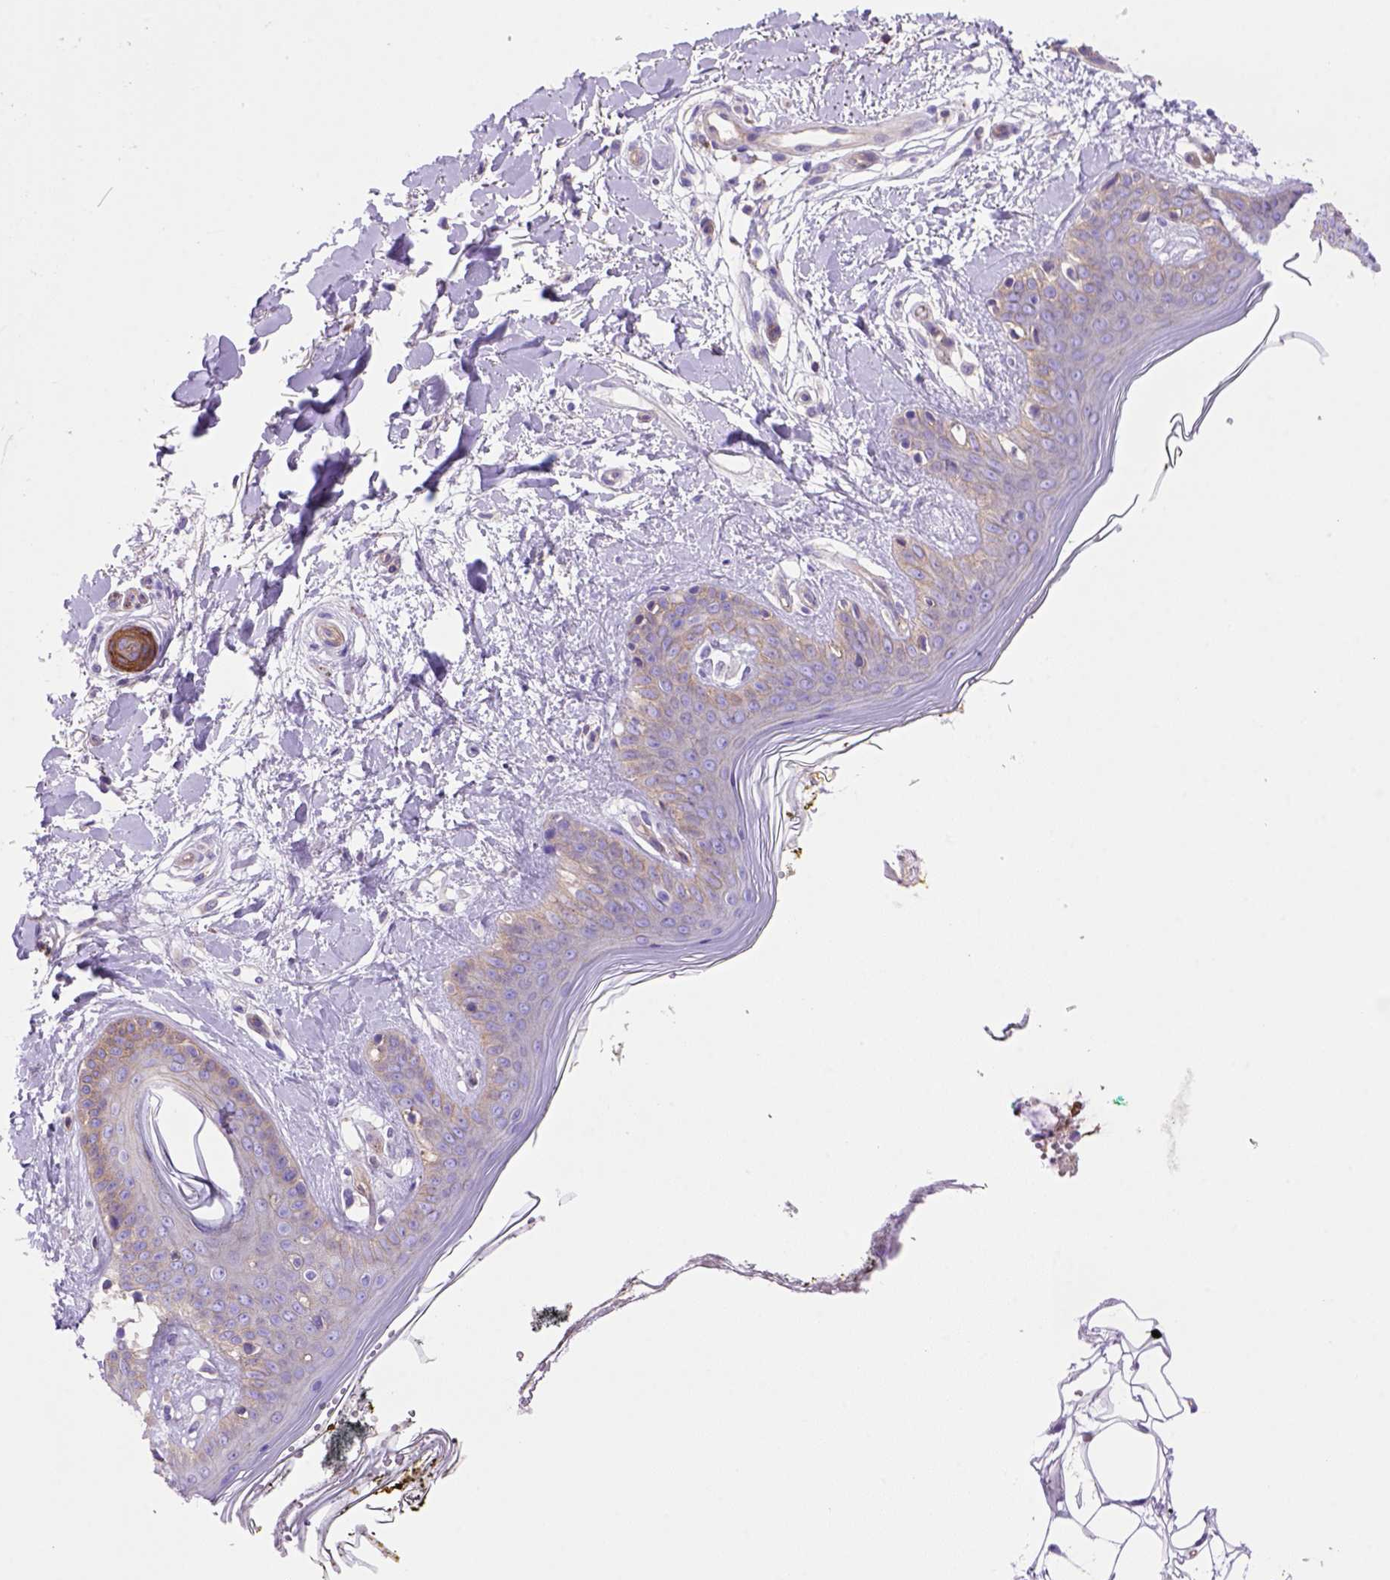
{"staining": {"intensity": "negative", "quantity": "none", "location": "none"}, "tissue": "skin", "cell_type": "Fibroblasts", "image_type": "normal", "snomed": [{"axis": "morphology", "description": "Normal tissue, NOS"}, {"axis": "topography", "description": "Skin"}], "caption": "Fibroblasts show no significant protein staining in normal skin. (DAB (3,3'-diaminobenzidine) immunohistochemistry visualized using brightfield microscopy, high magnification).", "gene": "PEX12", "patient": {"sex": "female", "age": 34}}